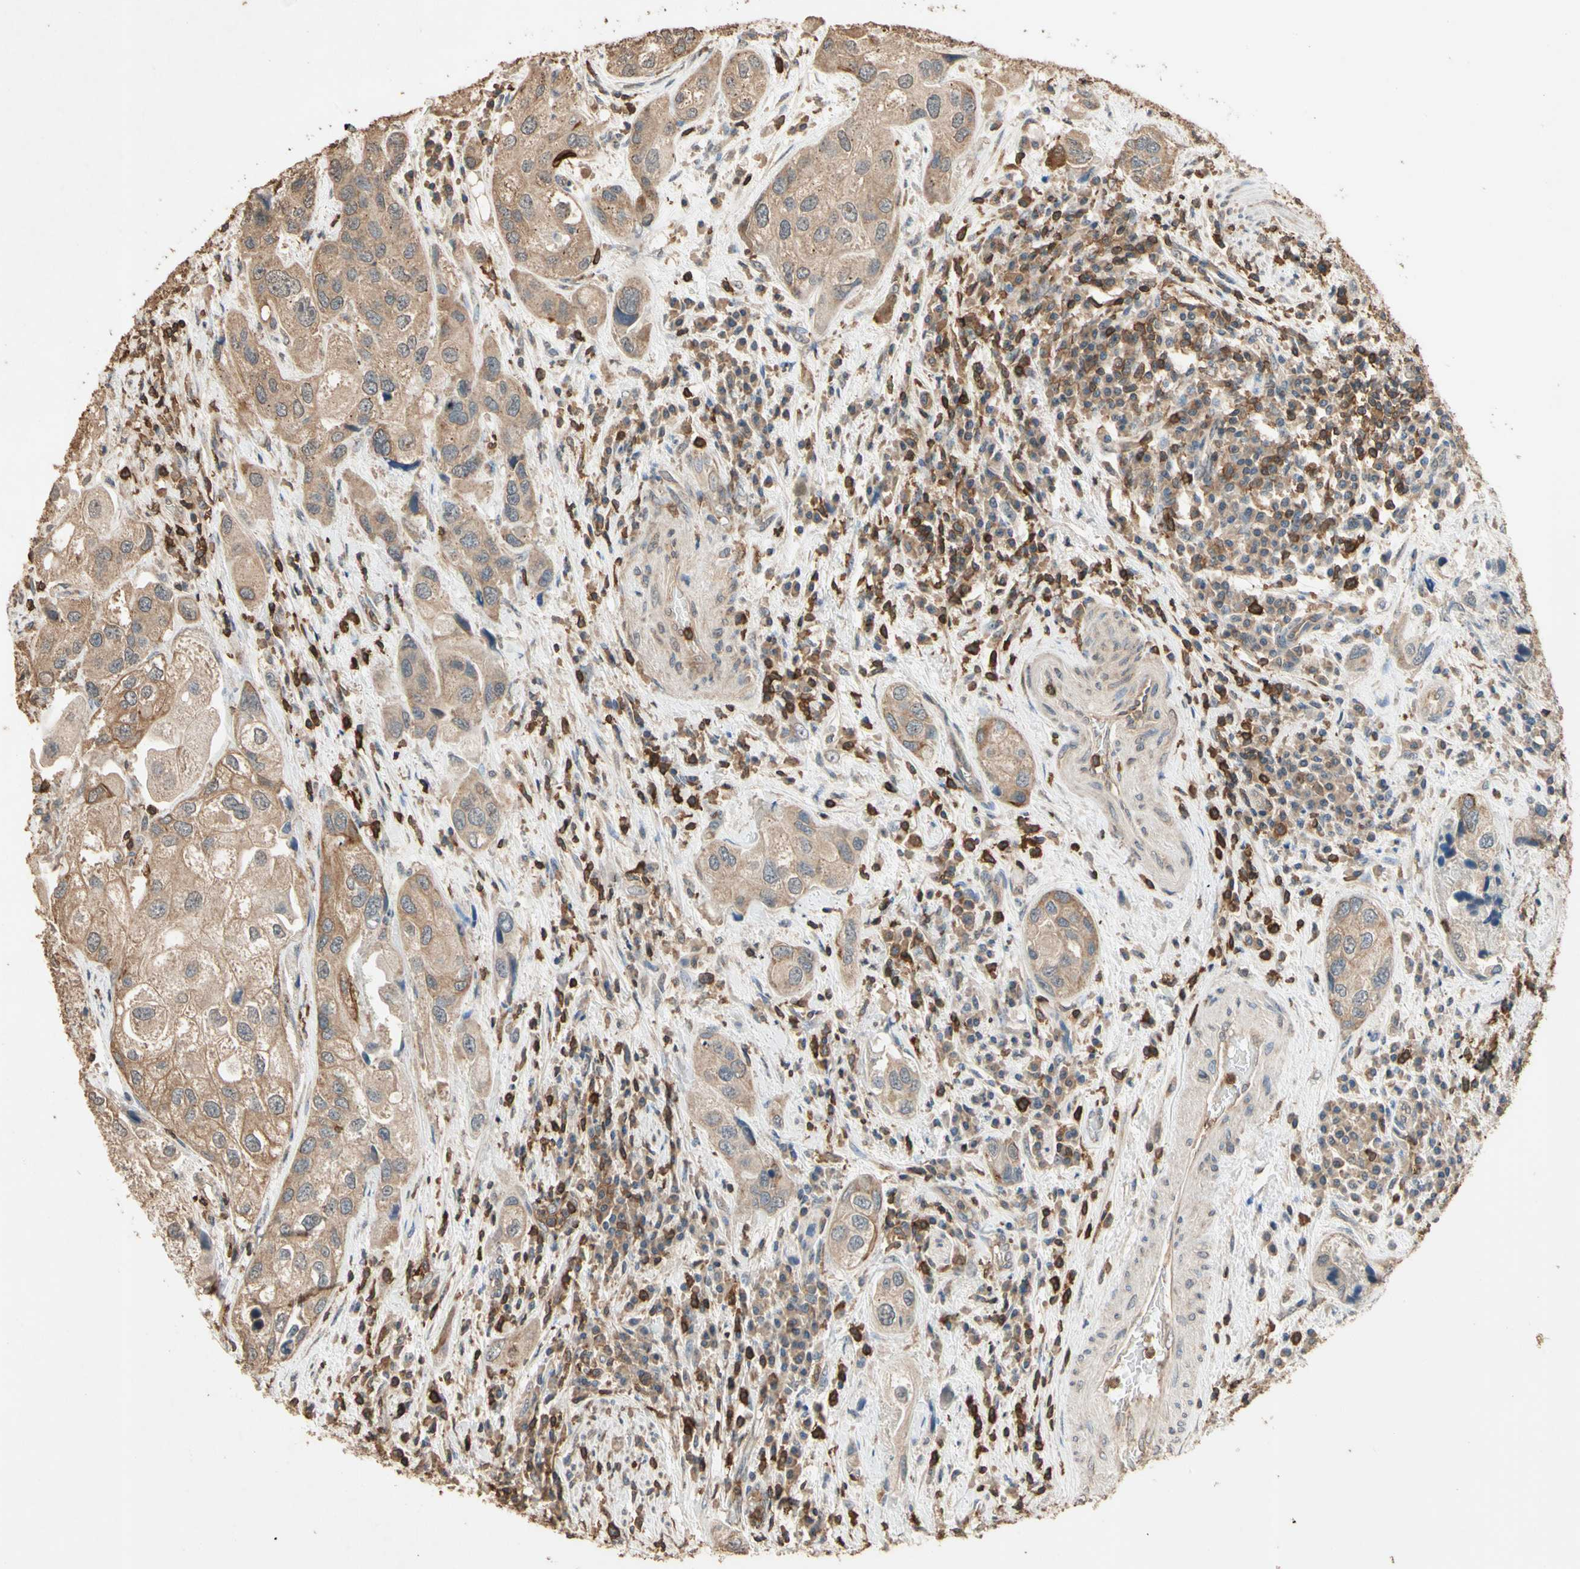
{"staining": {"intensity": "moderate", "quantity": ">75%", "location": "cytoplasmic/membranous"}, "tissue": "urothelial cancer", "cell_type": "Tumor cells", "image_type": "cancer", "snomed": [{"axis": "morphology", "description": "Urothelial carcinoma, High grade"}, {"axis": "topography", "description": "Urinary bladder"}], "caption": "Urothelial carcinoma (high-grade) stained for a protein exhibits moderate cytoplasmic/membranous positivity in tumor cells. The protein of interest is stained brown, and the nuclei are stained in blue (DAB IHC with brightfield microscopy, high magnification).", "gene": "MAP3K10", "patient": {"sex": "female", "age": 64}}